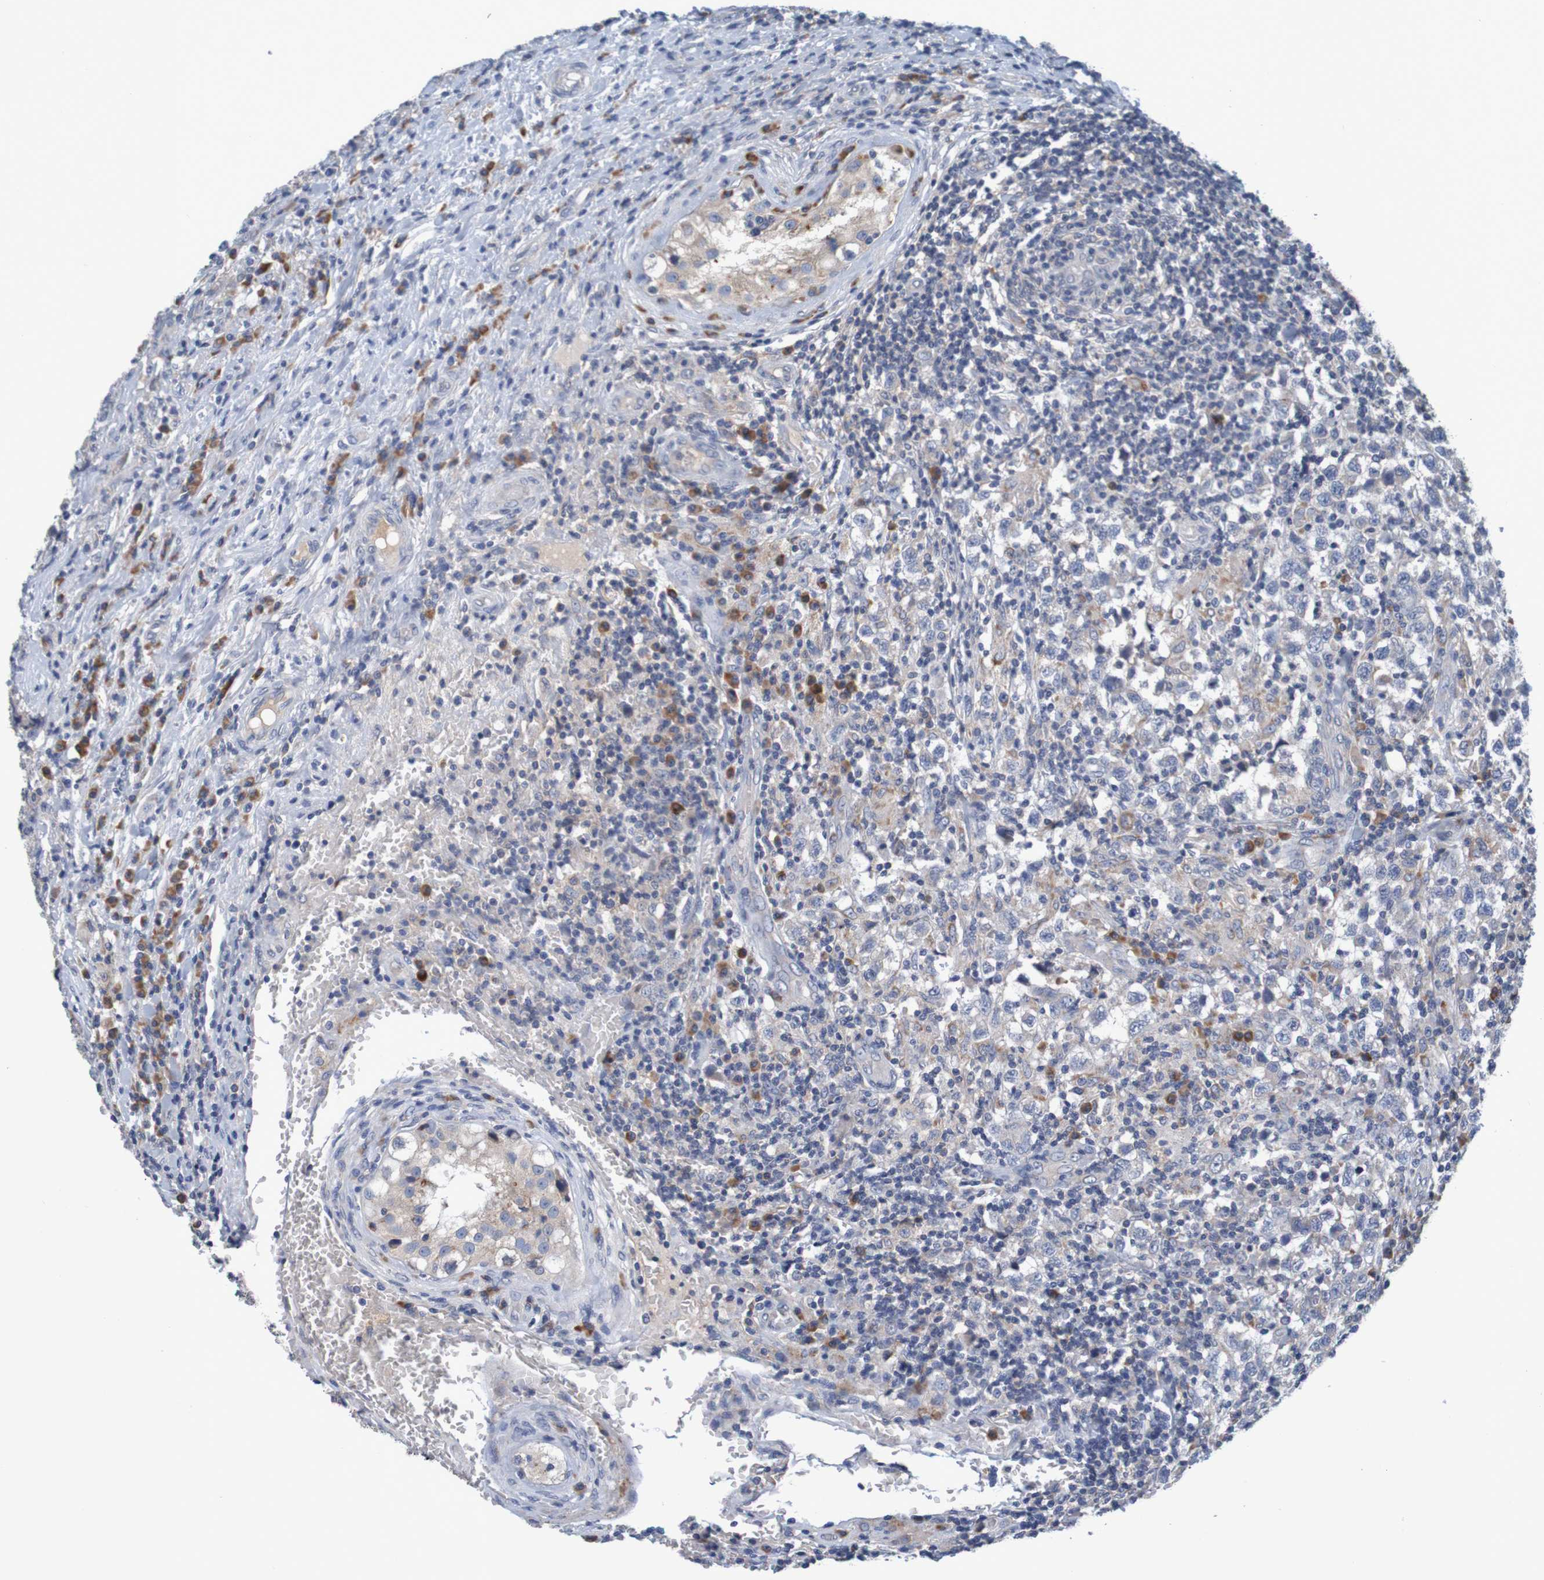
{"staining": {"intensity": "moderate", "quantity": "<25%", "location": "cytoplasmic/membranous"}, "tissue": "testis cancer", "cell_type": "Tumor cells", "image_type": "cancer", "snomed": [{"axis": "morphology", "description": "Carcinoma, Embryonal, NOS"}, {"axis": "topography", "description": "Testis"}], "caption": "IHC histopathology image of neoplastic tissue: testis embryonal carcinoma stained using immunohistochemistry (IHC) displays low levels of moderate protein expression localized specifically in the cytoplasmic/membranous of tumor cells, appearing as a cytoplasmic/membranous brown color.", "gene": "LTA", "patient": {"sex": "male", "age": 21}}